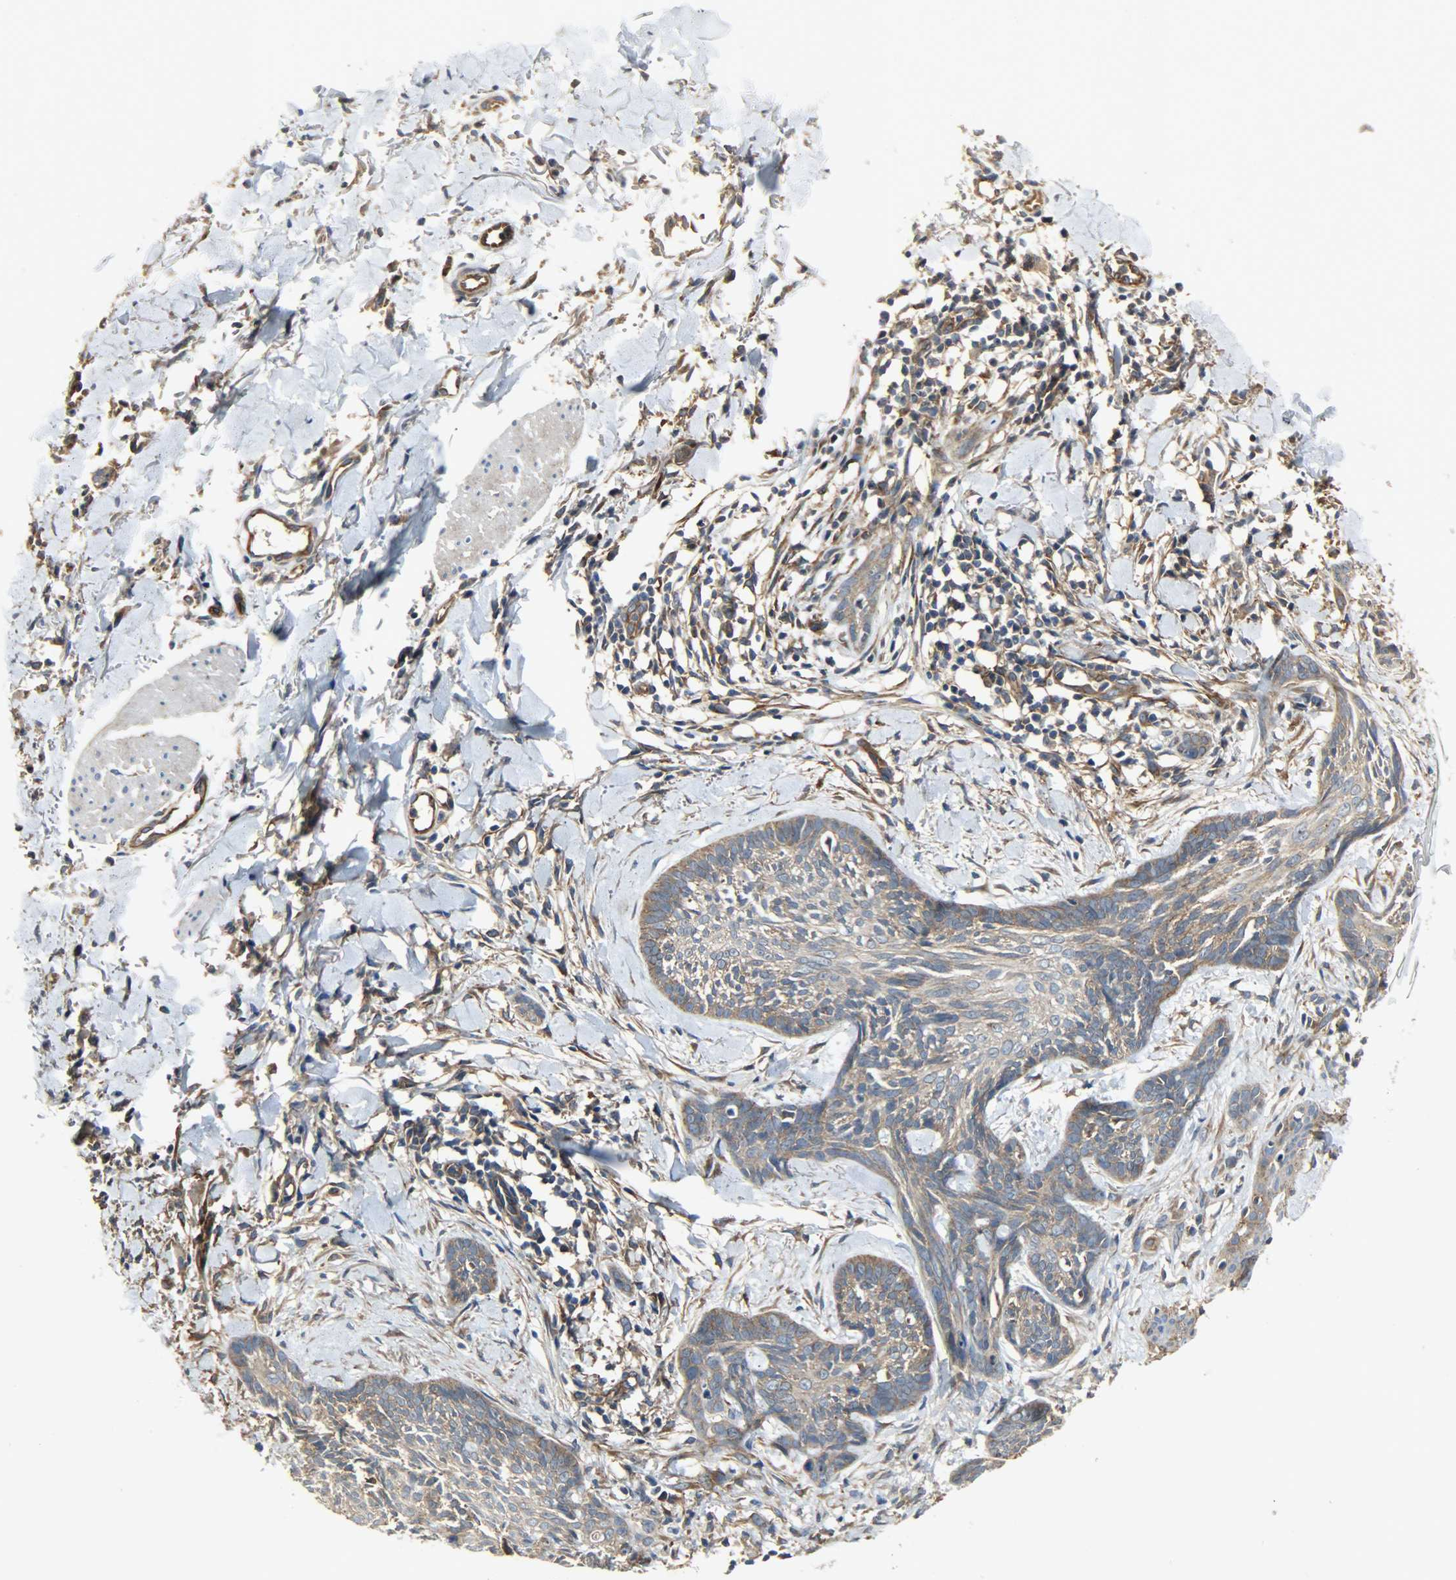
{"staining": {"intensity": "weak", "quantity": ">75%", "location": "cytoplasmic/membranous"}, "tissue": "skin cancer", "cell_type": "Tumor cells", "image_type": "cancer", "snomed": [{"axis": "morphology", "description": "Normal tissue, NOS"}, {"axis": "morphology", "description": "Basal cell carcinoma"}, {"axis": "topography", "description": "Skin"}], "caption": "DAB immunohistochemical staining of skin cancer reveals weak cytoplasmic/membranous protein expression in approximately >75% of tumor cells.", "gene": "KIAA1217", "patient": {"sex": "male", "age": 71}}